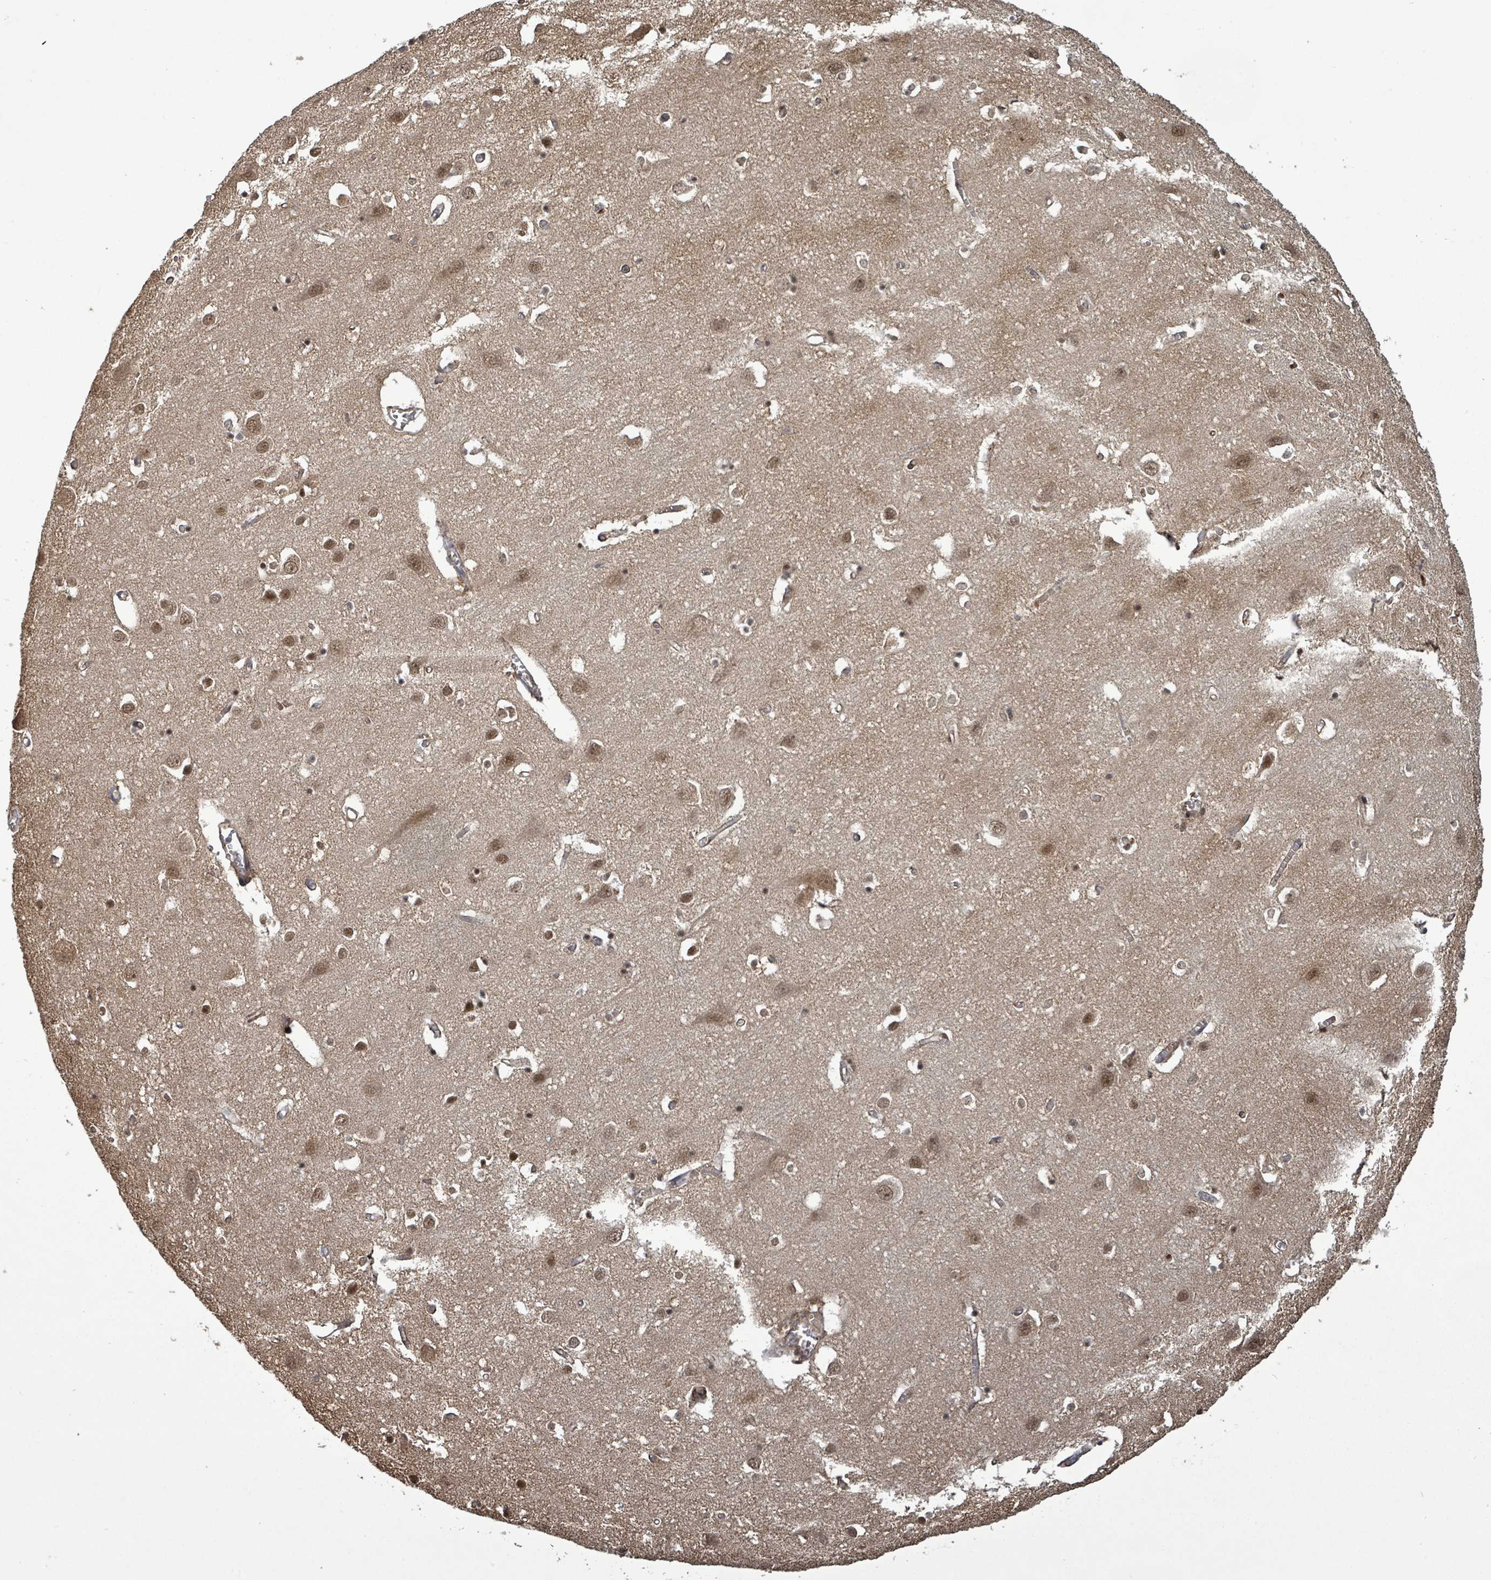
{"staining": {"intensity": "moderate", "quantity": "<25%", "location": "cytoplasmic/membranous"}, "tissue": "cerebral cortex", "cell_type": "Endothelial cells", "image_type": "normal", "snomed": [{"axis": "morphology", "description": "Normal tissue, NOS"}, {"axis": "topography", "description": "Cerebral cortex"}], "caption": "Immunohistochemical staining of benign cerebral cortex shows moderate cytoplasmic/membranous protein positivity in approximately <25% of endothelial cells. (Brightfield microscopy of DAB IHC at high magnification).", "gene": "PATZ1", "patient": {"sex": "male", "age": 70}}